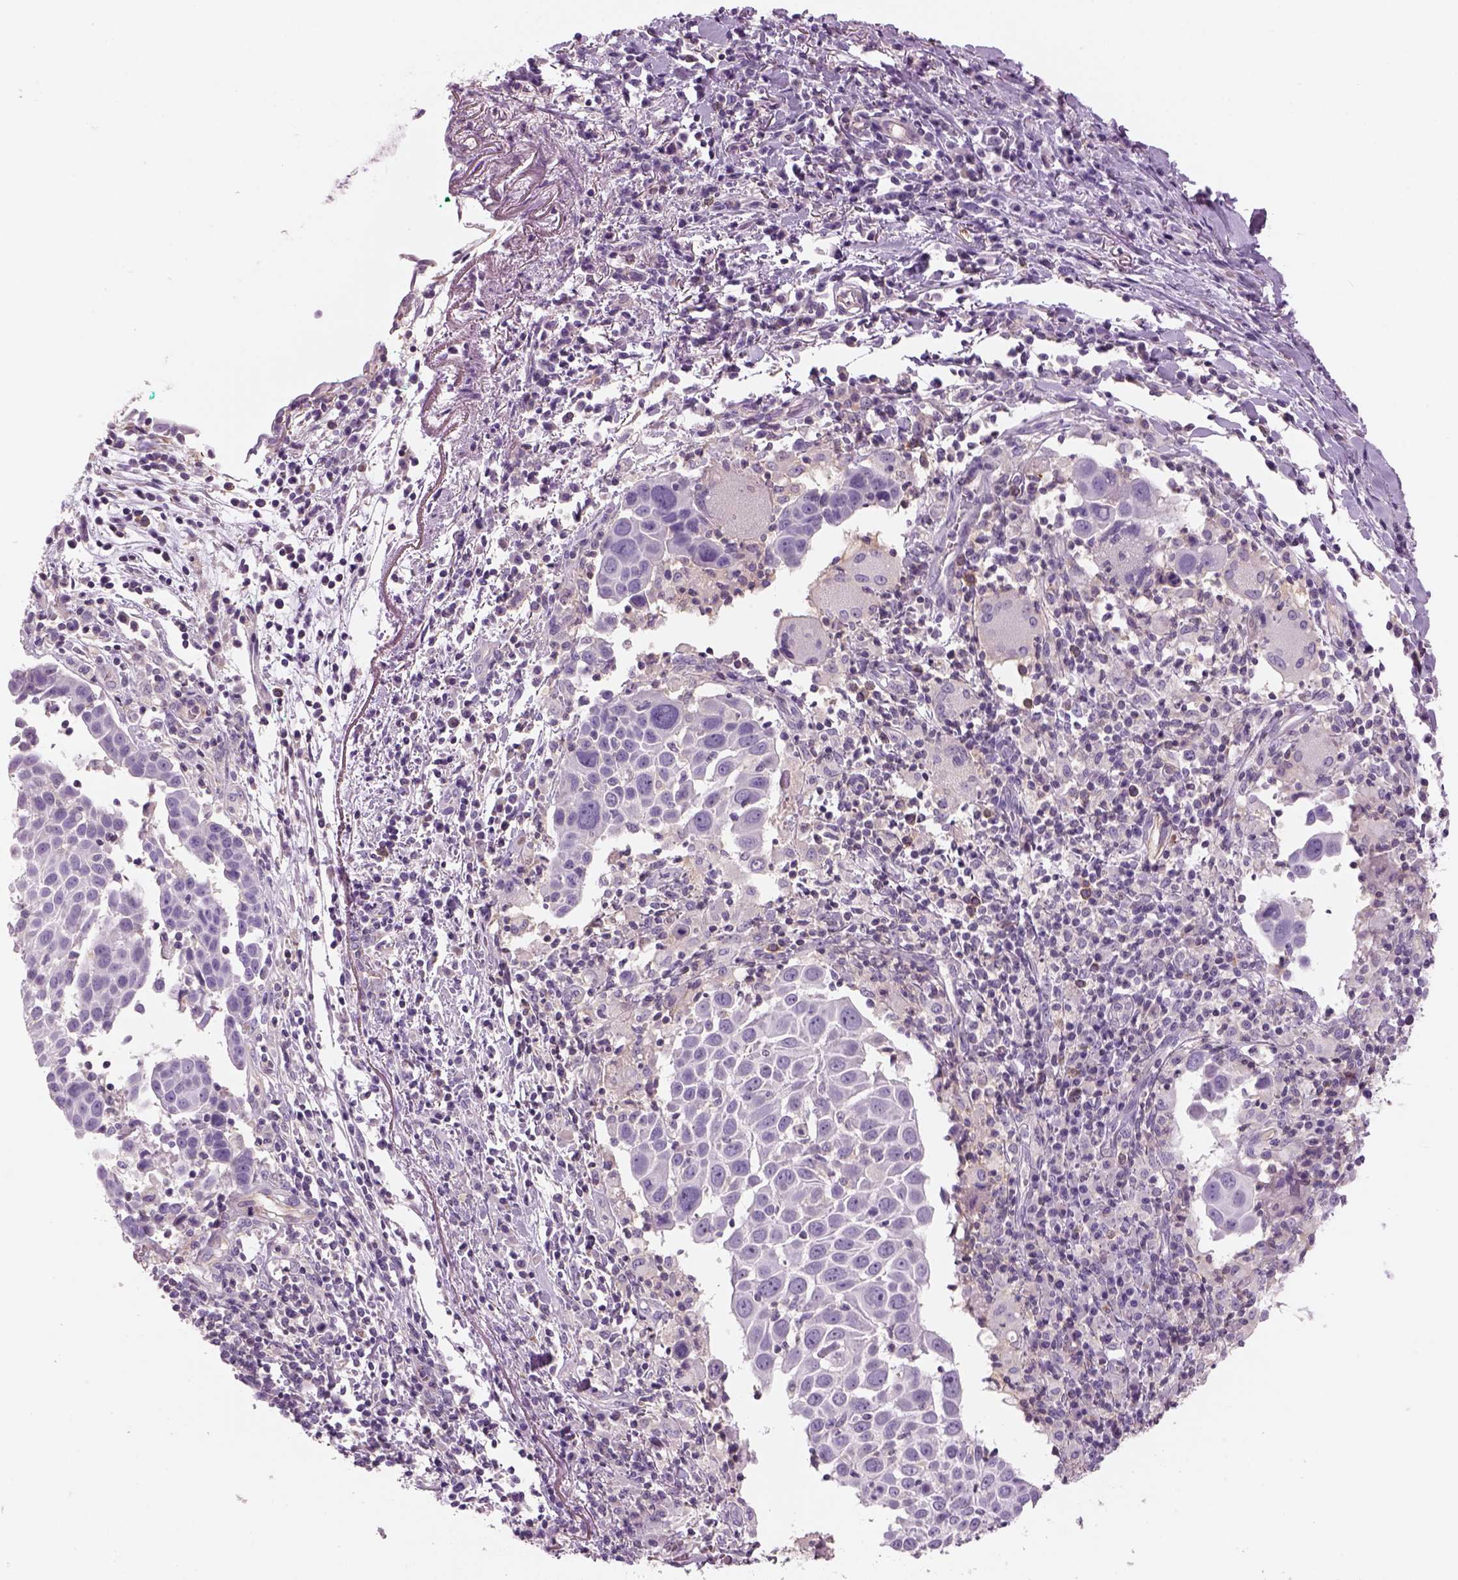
{"staining": {"intensity": "negative", "quantity": "none", "location": "none"}, "tissue": "lung cancer", "cell_type": "Tumor cells", "image_type": "cancer", "snomed": [{"axis": "morphology", "description": "Squamous cell carcinoma, NOS"}, {"axis": "topography", "description": "Lung"}], "caption": "Immunohistochemistry of human lung cancer shows no expression in tumor cells.", "gene": "SLC1A7", "patient": {"sex": "male", "age": 57}}